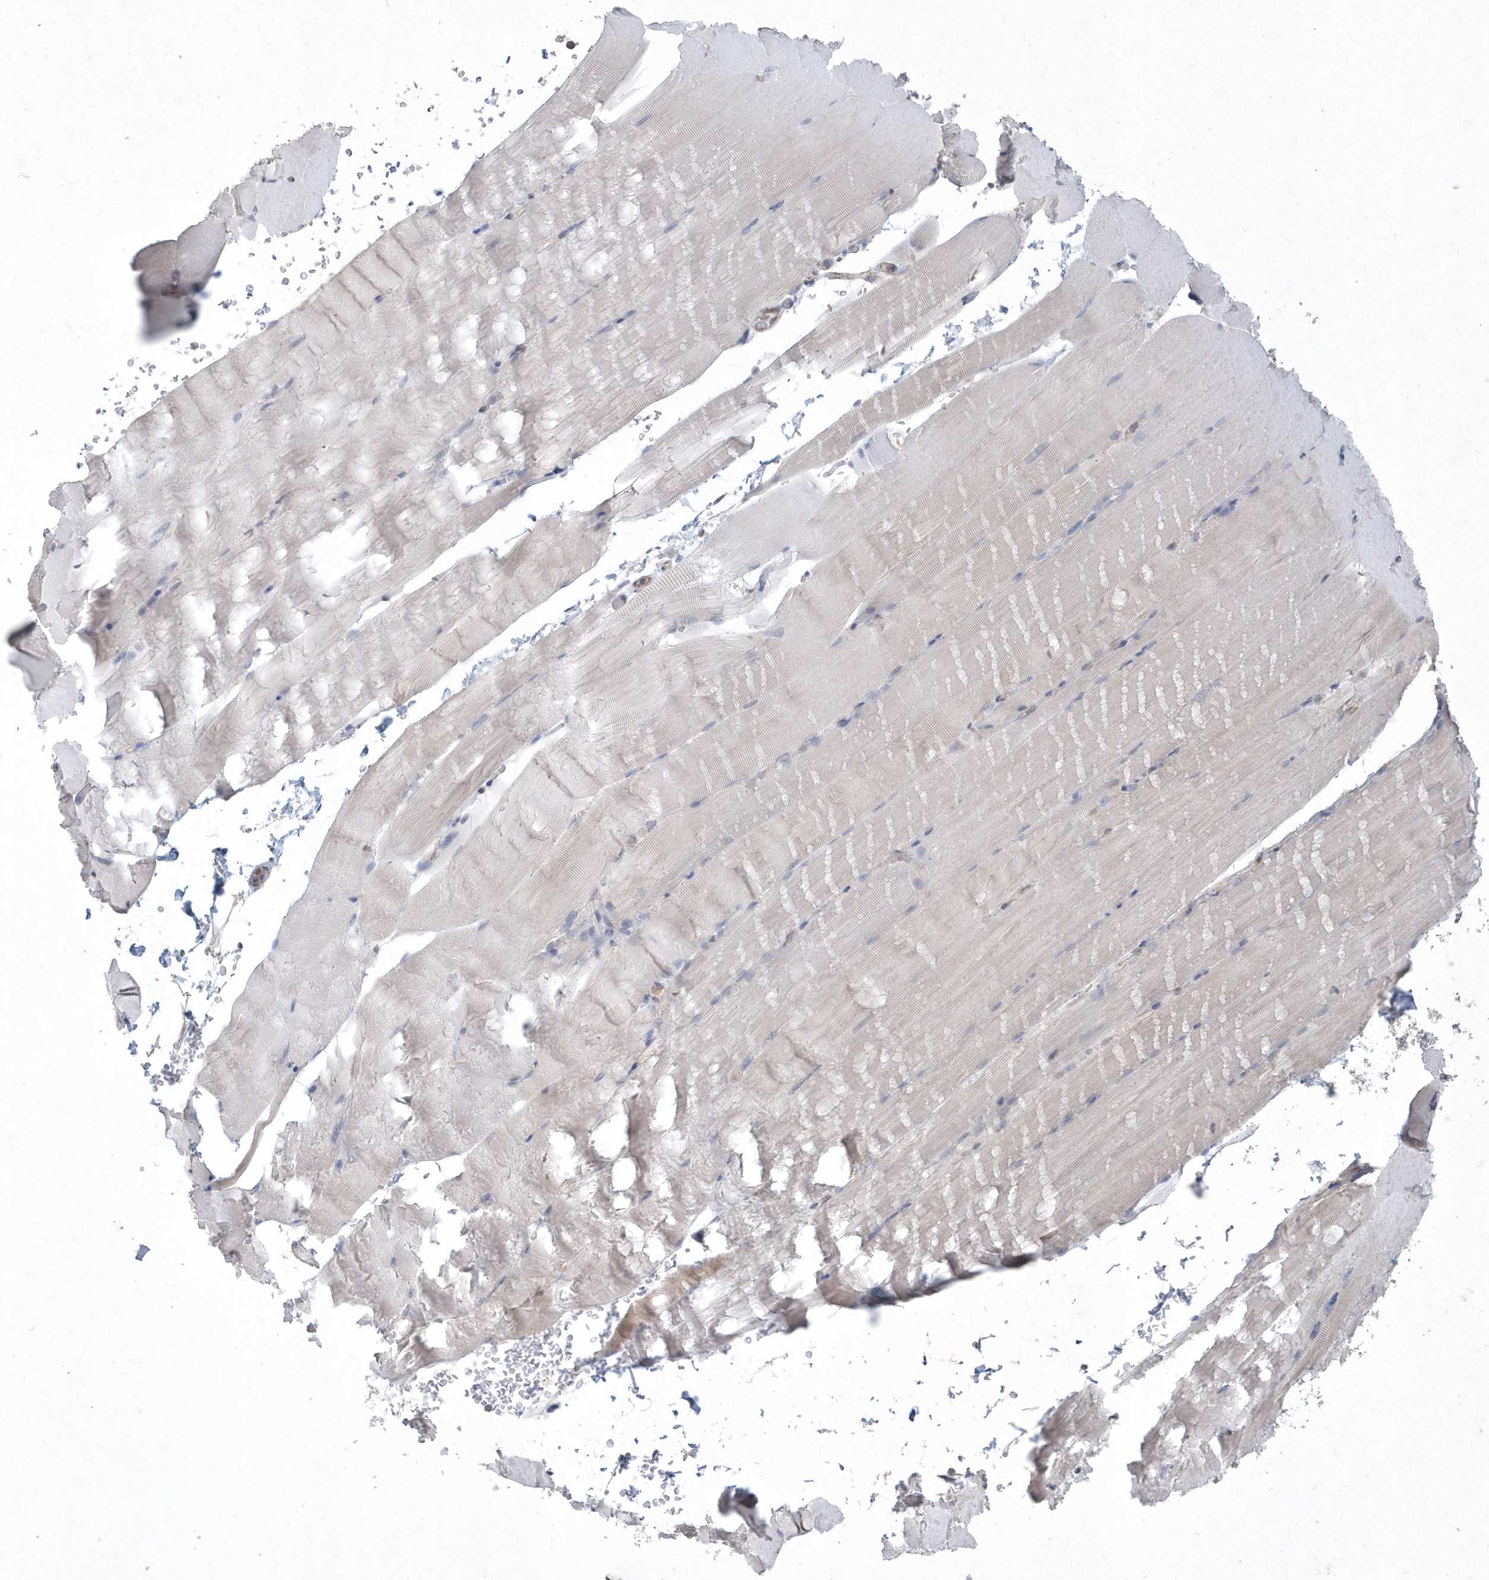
{"staining": {"intensity": "negative", "quantity": "none", "location": "none"}, "tissue": "skeletal muscle", "cell_type": "Myocytes", "image_type": "normal", "snomed": [{"axis": "morphology", "description": "Normal tissue, NOS"}, {"axis": "topography", "description": "Skeletal muscle"}, {"axis": "topography", "description": "Parathyroid gland"}], "caption": "IHC of benign skeletal muscle shows no staining in myocytes.", "gene": "DGAT1", "patient": {"sex": "female", "age": 37}}